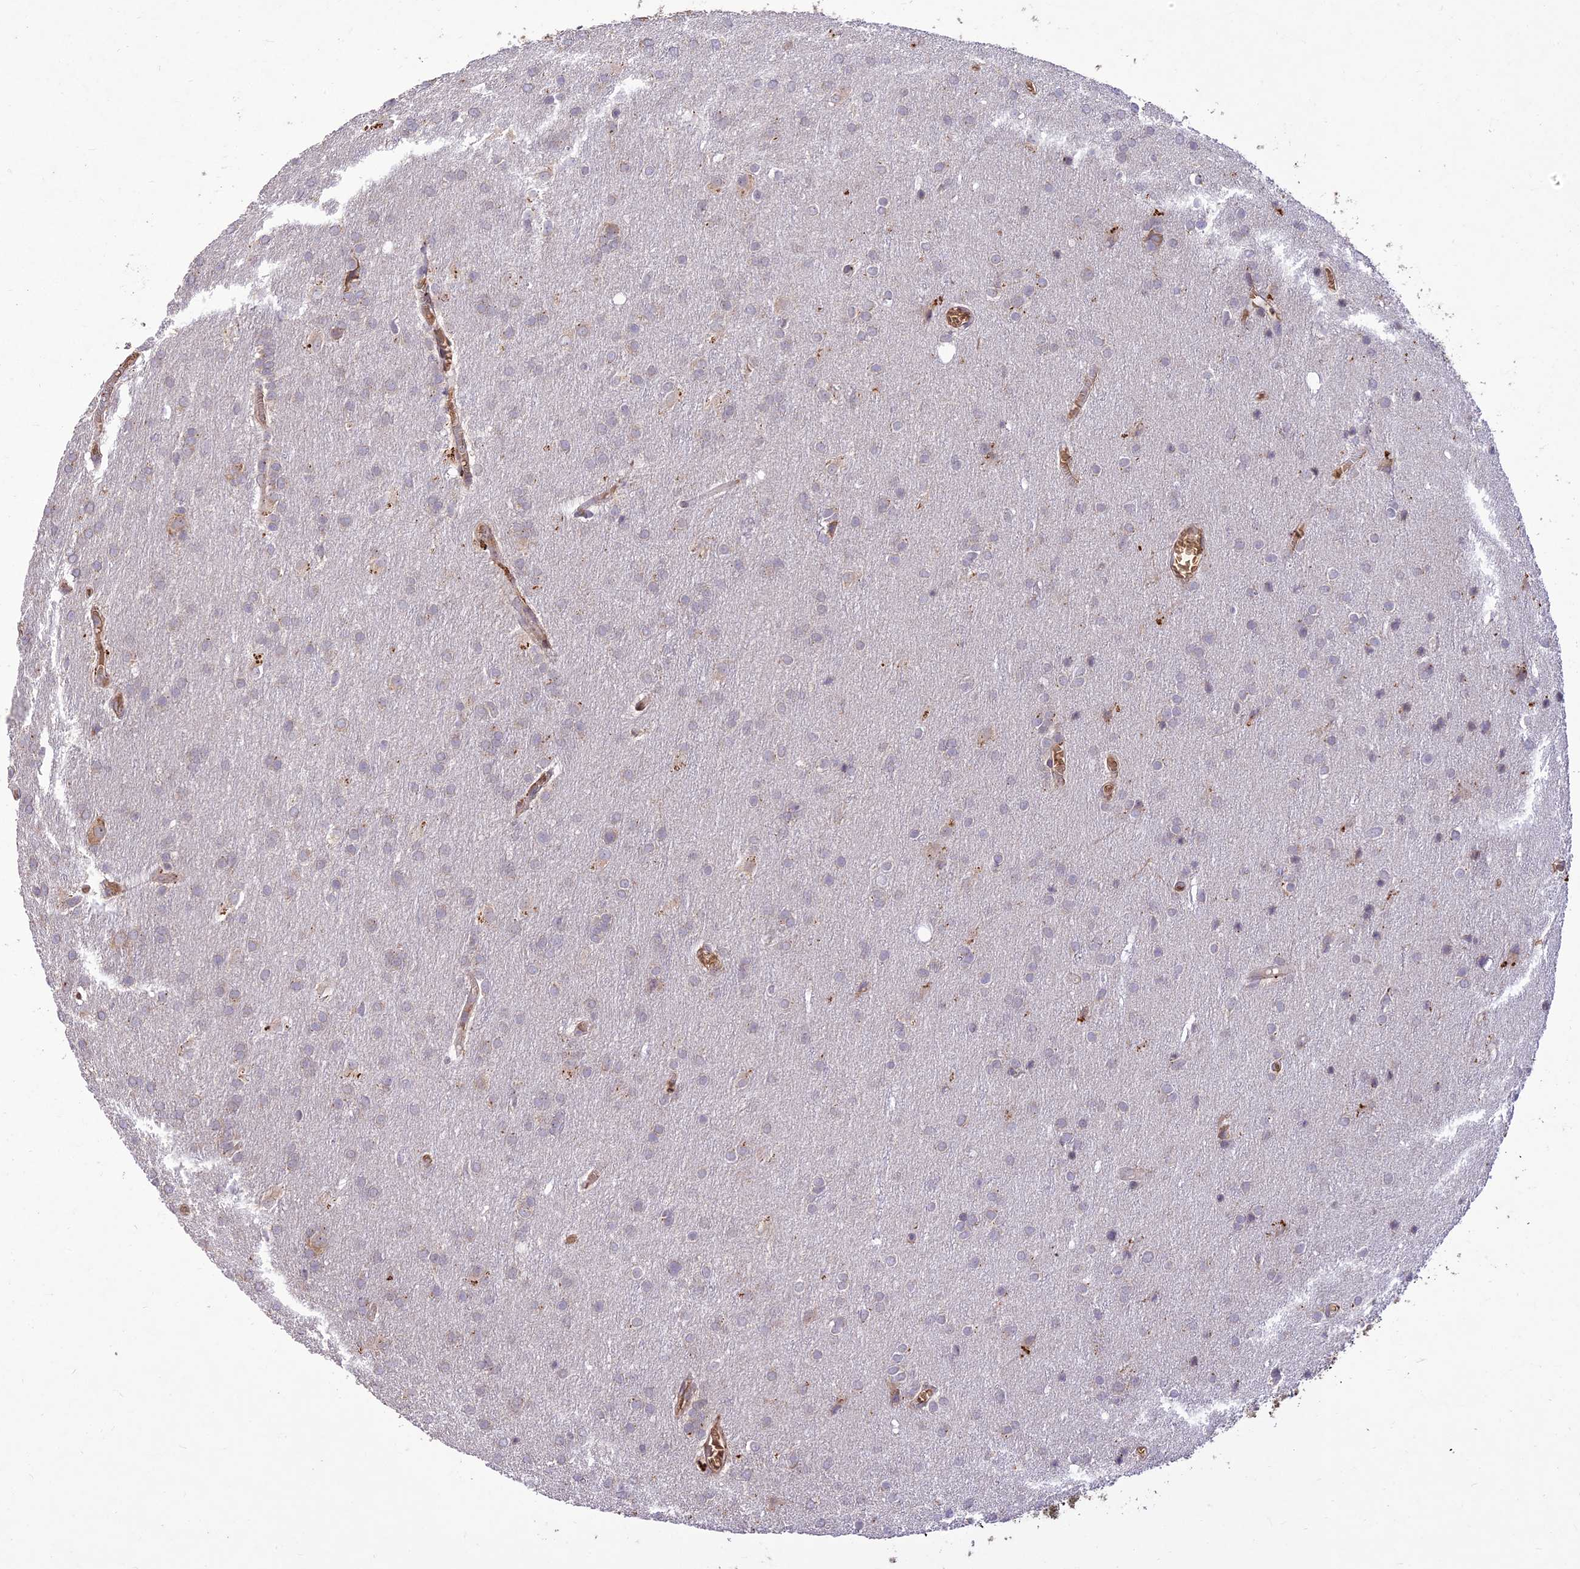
{"staining": {"intensity": "weak", "quantity": ">75%", "location": "cytoplasmic/membranous"}, "tissue": "glioma", "cell_type": "Tumor cells", "image_type": "cancer", "snomed": [{"axis": "morphology", "description": "Glioma, malignant, Low grade"}, {"axis": "topography", "description": "Brain"}], "caption": "Immunohistochemistry (IHC) (DAB (3,3'-diaminobenzidine)) staining of human malignant glioma (low-grade) displays weak cytoplasmic/membranous protein staining in approximately >75% of tumor cells.", "gene": "PPP1R11", "patient": {"sex": "female", "age": 32}}